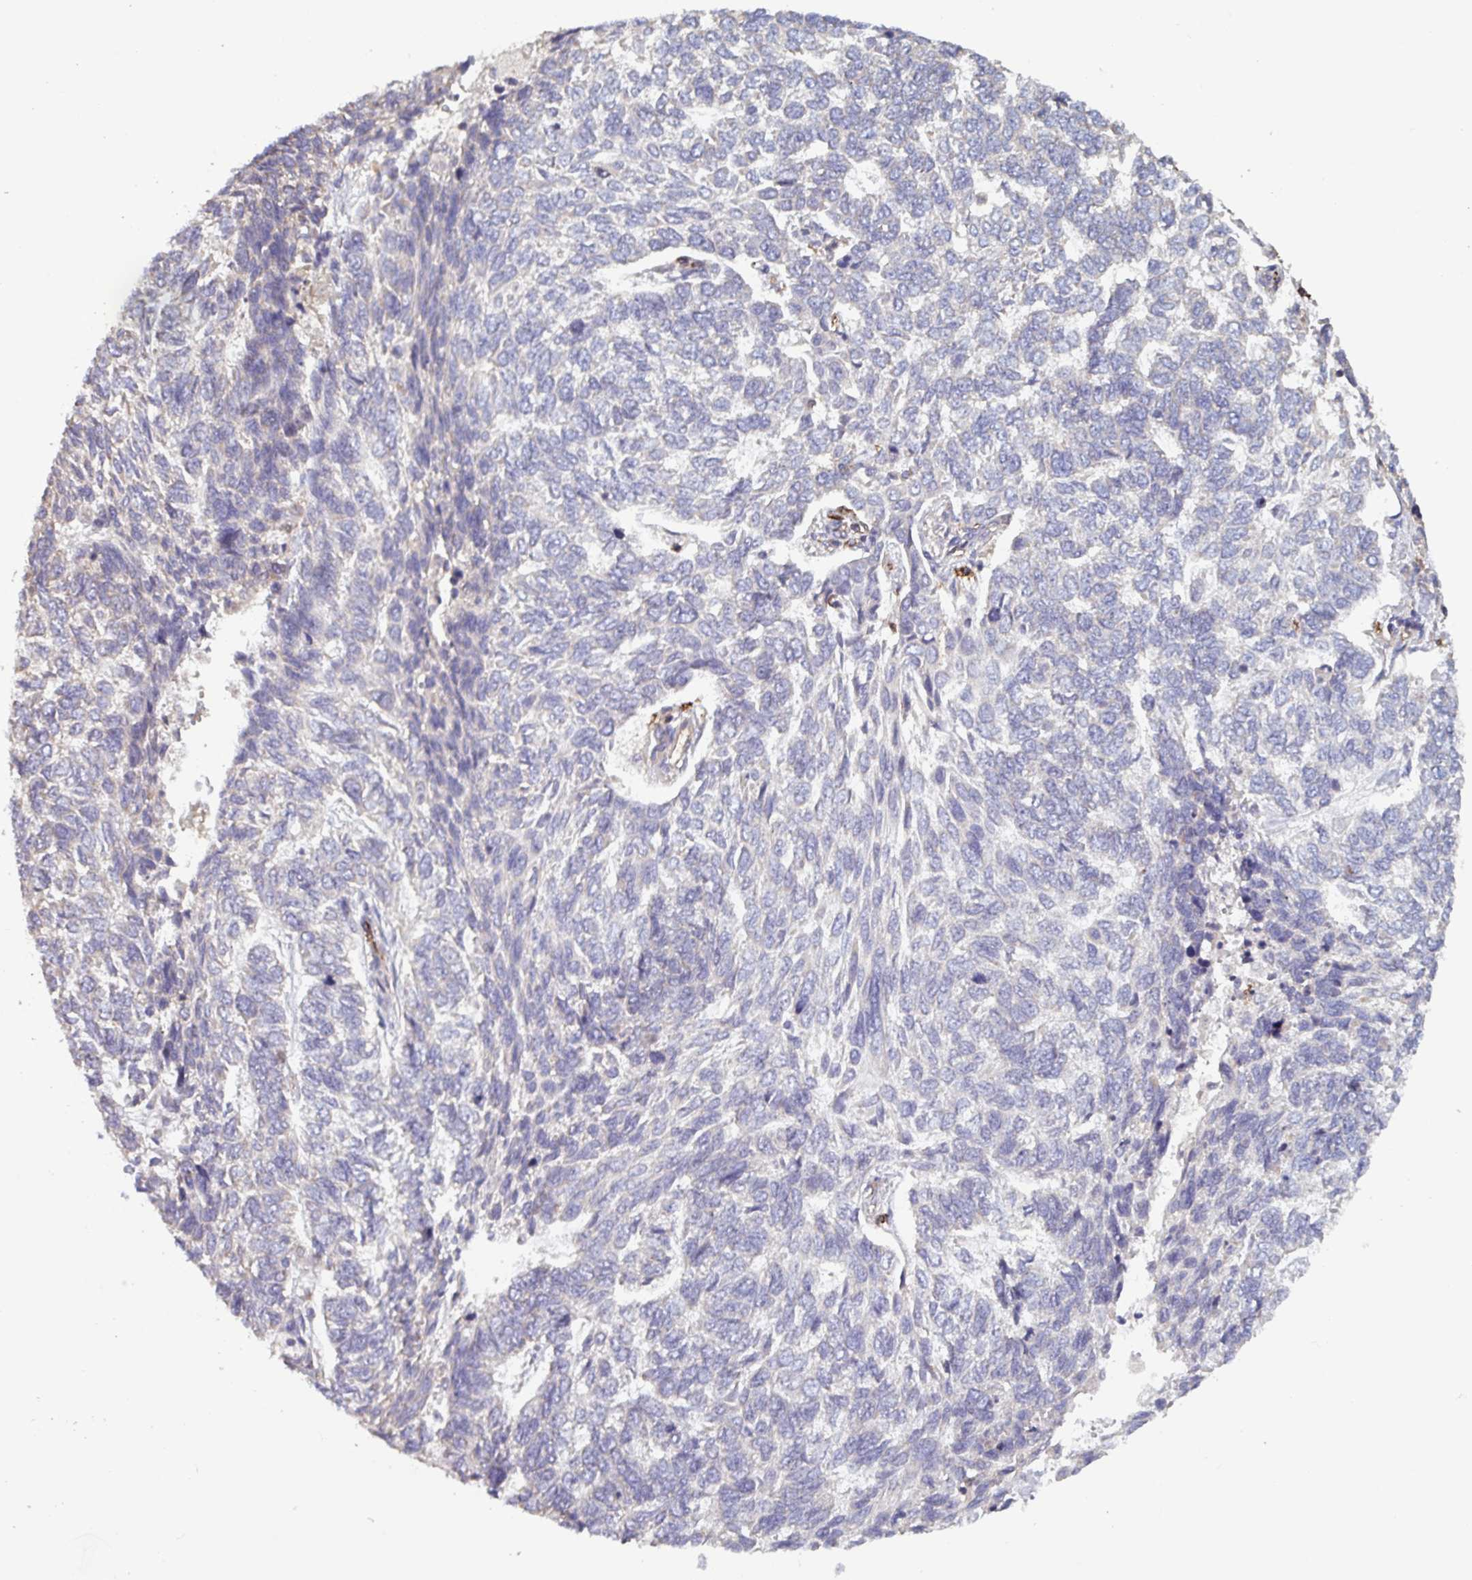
{"staining": {"intensity": "negative", "quantity": "none", "location": "none"}, "tissue": "skin cancer", "cell_type": "Tumor cells", "image_type": "cancer", "snomed": [{"axis": "morphology", "description": "Basal cell carcinoma"}, {"axis": "topography", "description": "Skin"}], "caption": "Histopathology image shows no significant protein positivity in tumor cells of skin basal cell carcinoma.", "gene": "CD1E", "patient": {"sex": "female", "age": 65}}